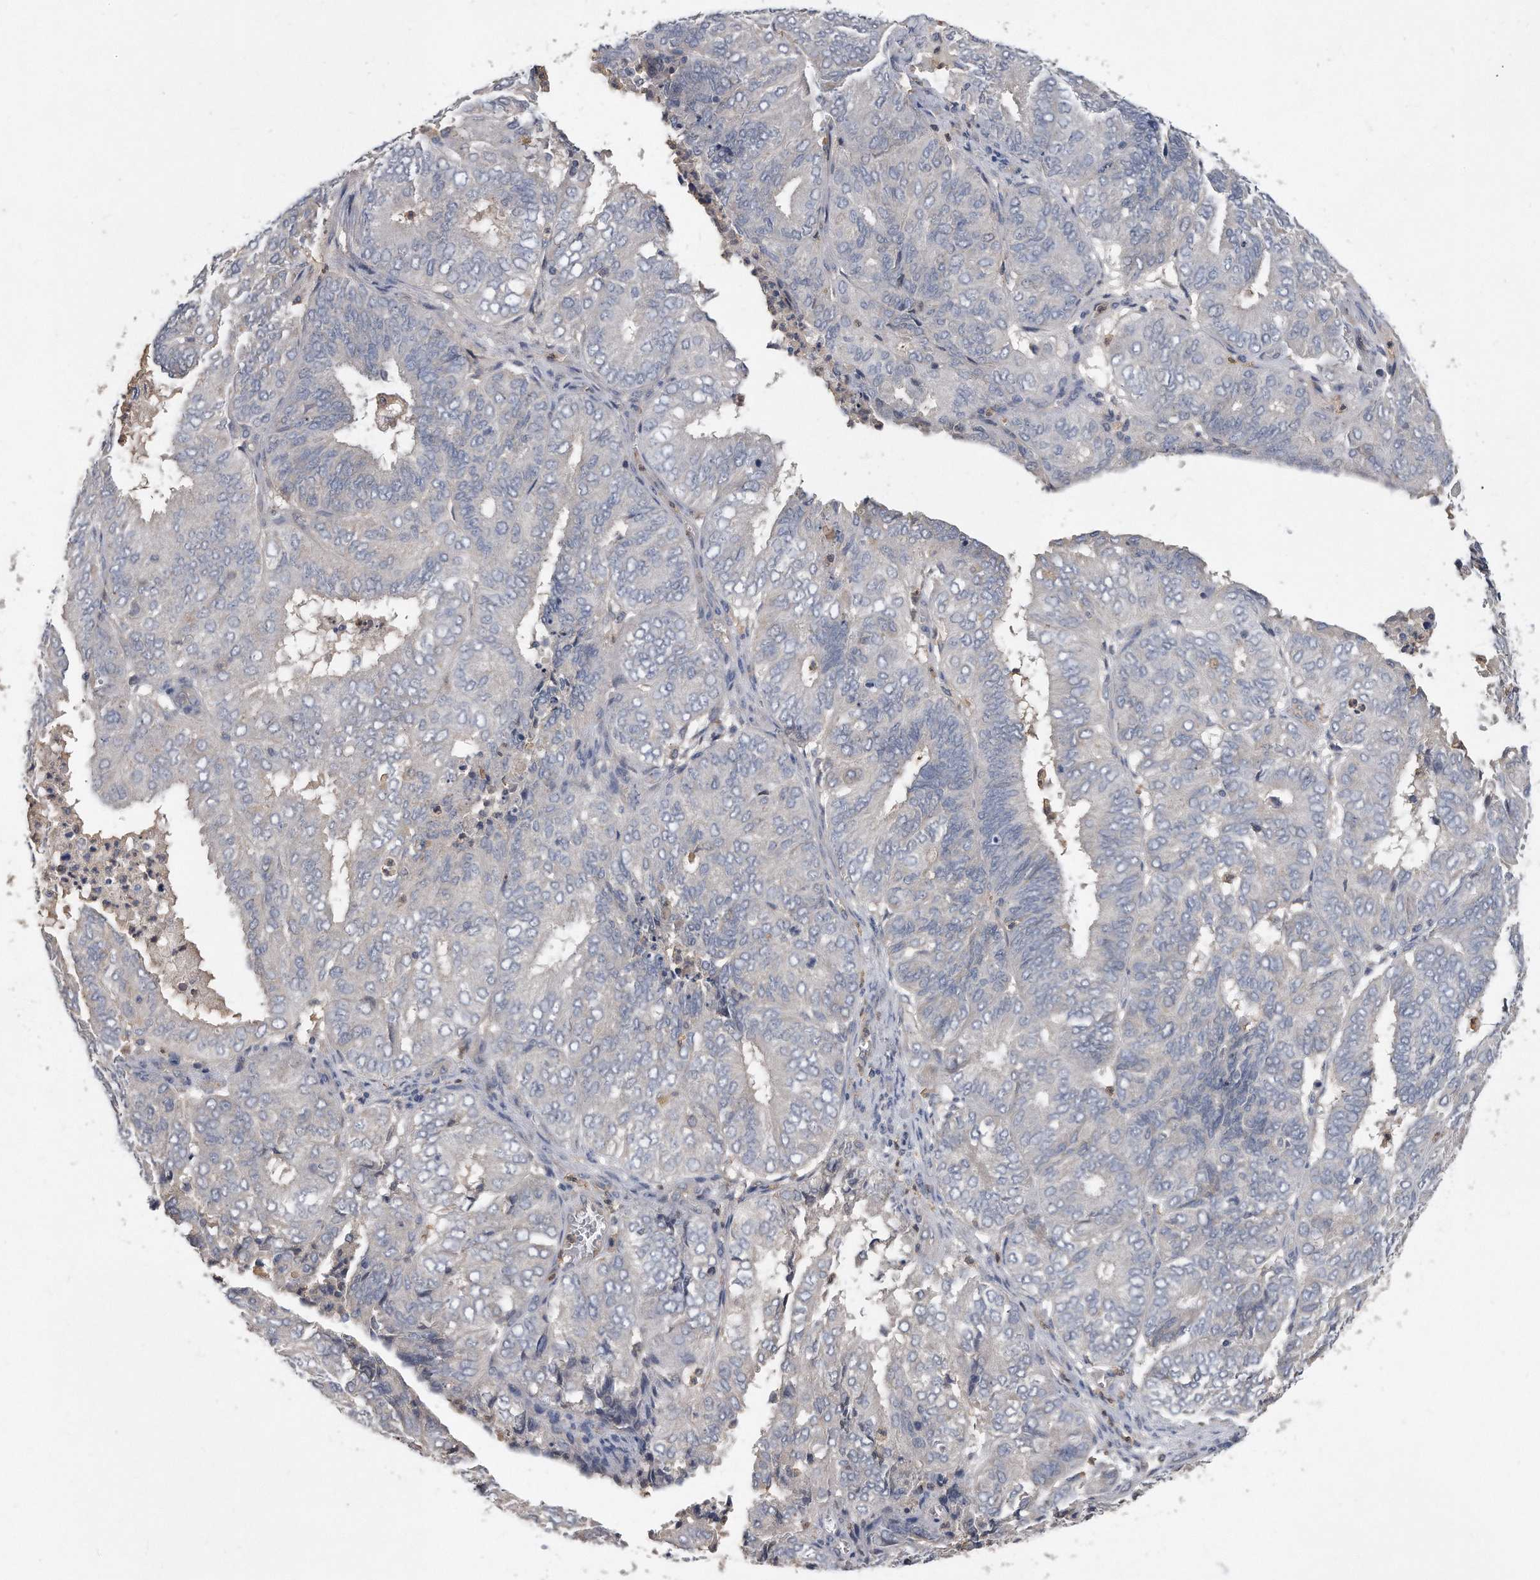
{"staining": {"intensity": "negative", "quantity": "none", "location": "none"}, "tissue": "endometrial cancer", "cell_type": "Tumor cells", "image_type": "cancer", "snomed": [{"axis": "morphology", "description": "Adenocarcinoma, NOS"}, {"axis": "topography", "description": "Uterus"}], "caption": "IHC of endometrial adenocarcinoma shows no expression in tumor cells.", "gene": "HOMER3", "patient": {"sex": "female", "age": 60}}